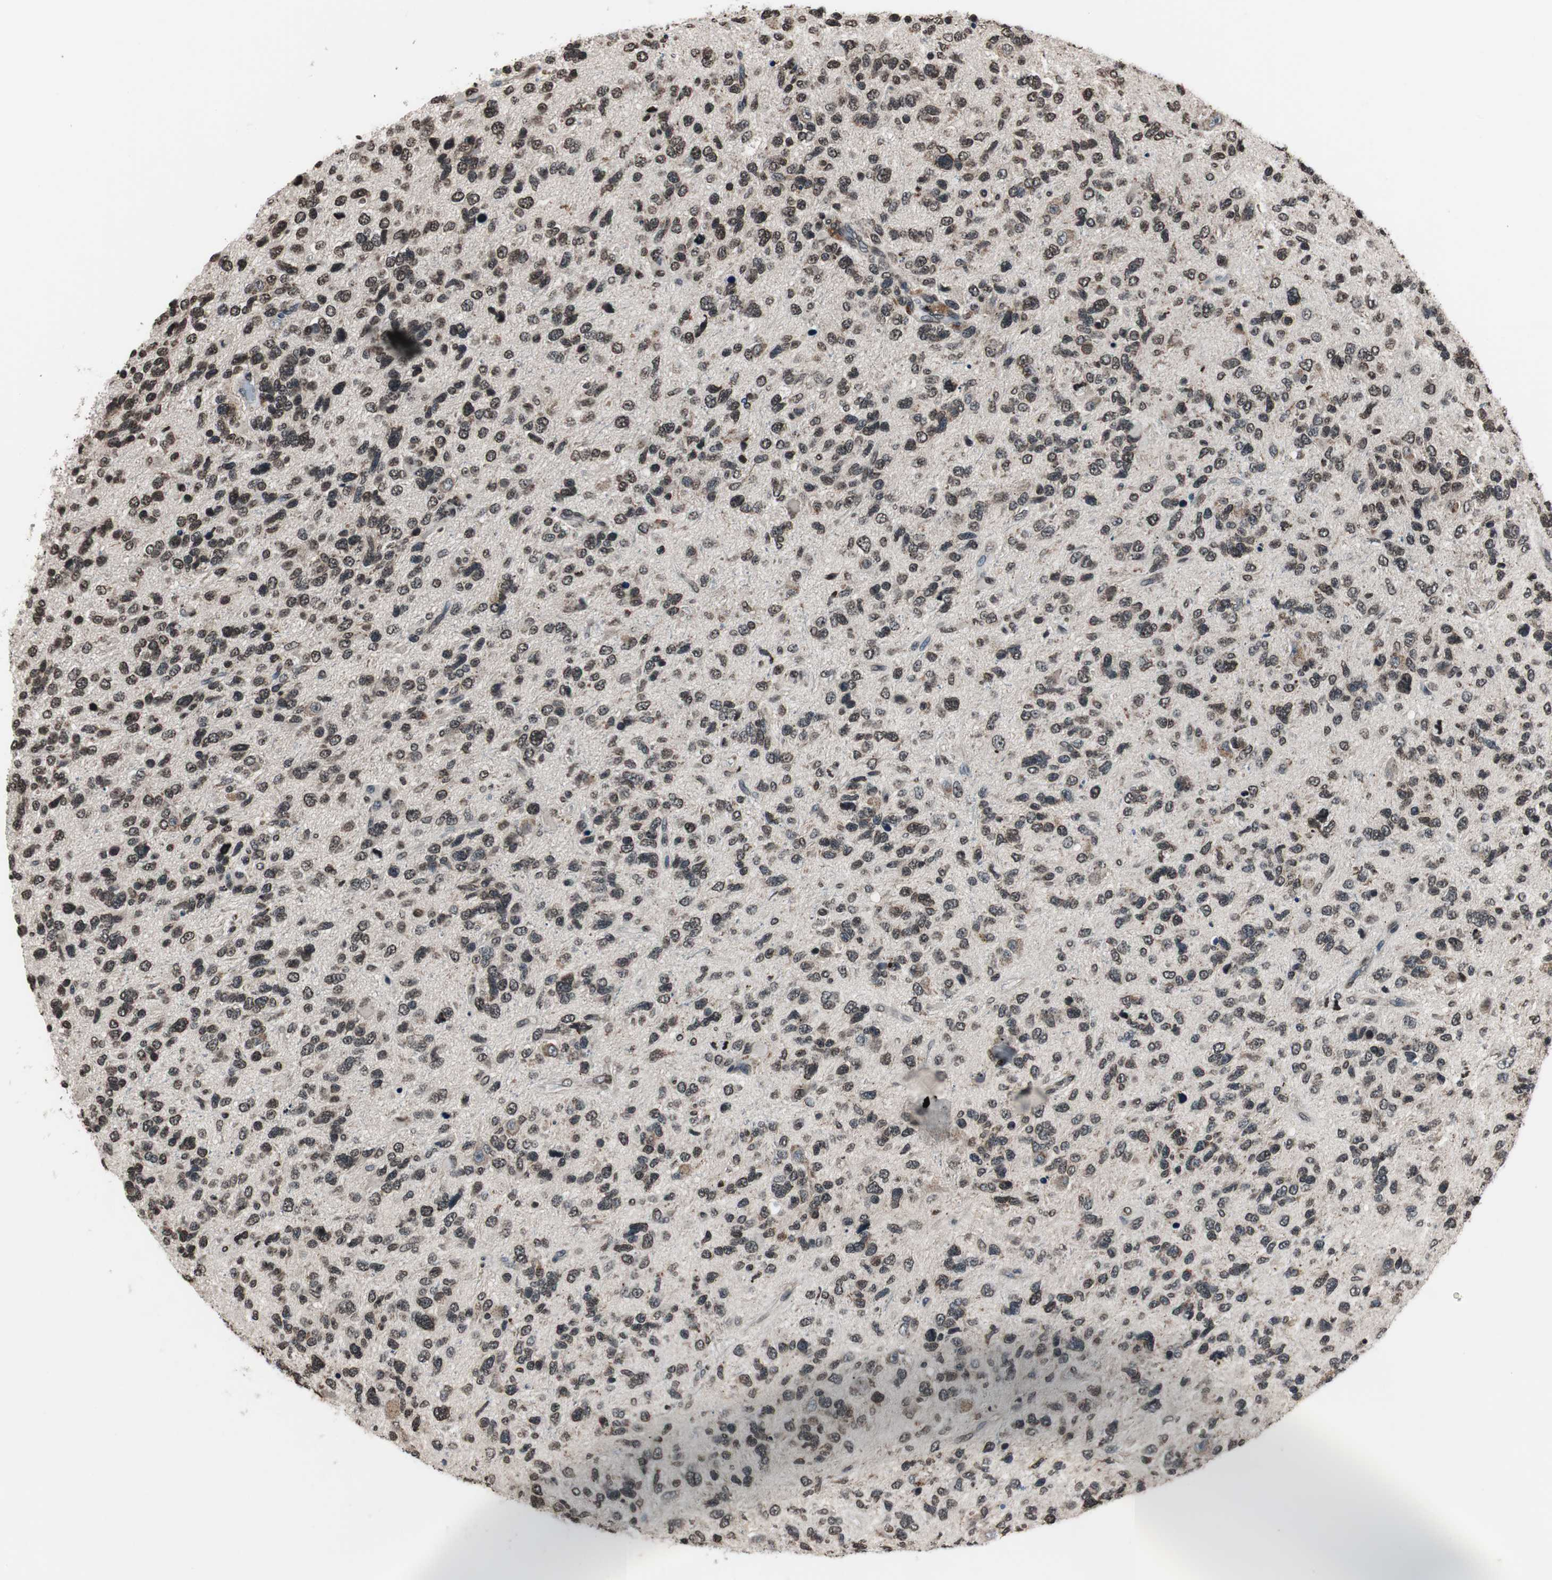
{"staining": {"intensity": "moderate", "quantity": ">75%", "location": "nuclear"}, "tissue": "glioma", "cell_type": "Tumor cells", "image_type": "cancer", "snomed": [{"axis": "morphology", "description": "Glioma, malignant, High grade"}, {"axis": "topography", "description": "Brain"}], "caption": "Glioma tissue demonstrates moderate nuclear staining in approximately >75% of tumor cells, visualized by immunohistochemistry.", "gene": "RFC1", "patient": {"sex": "female", "age": 58}}